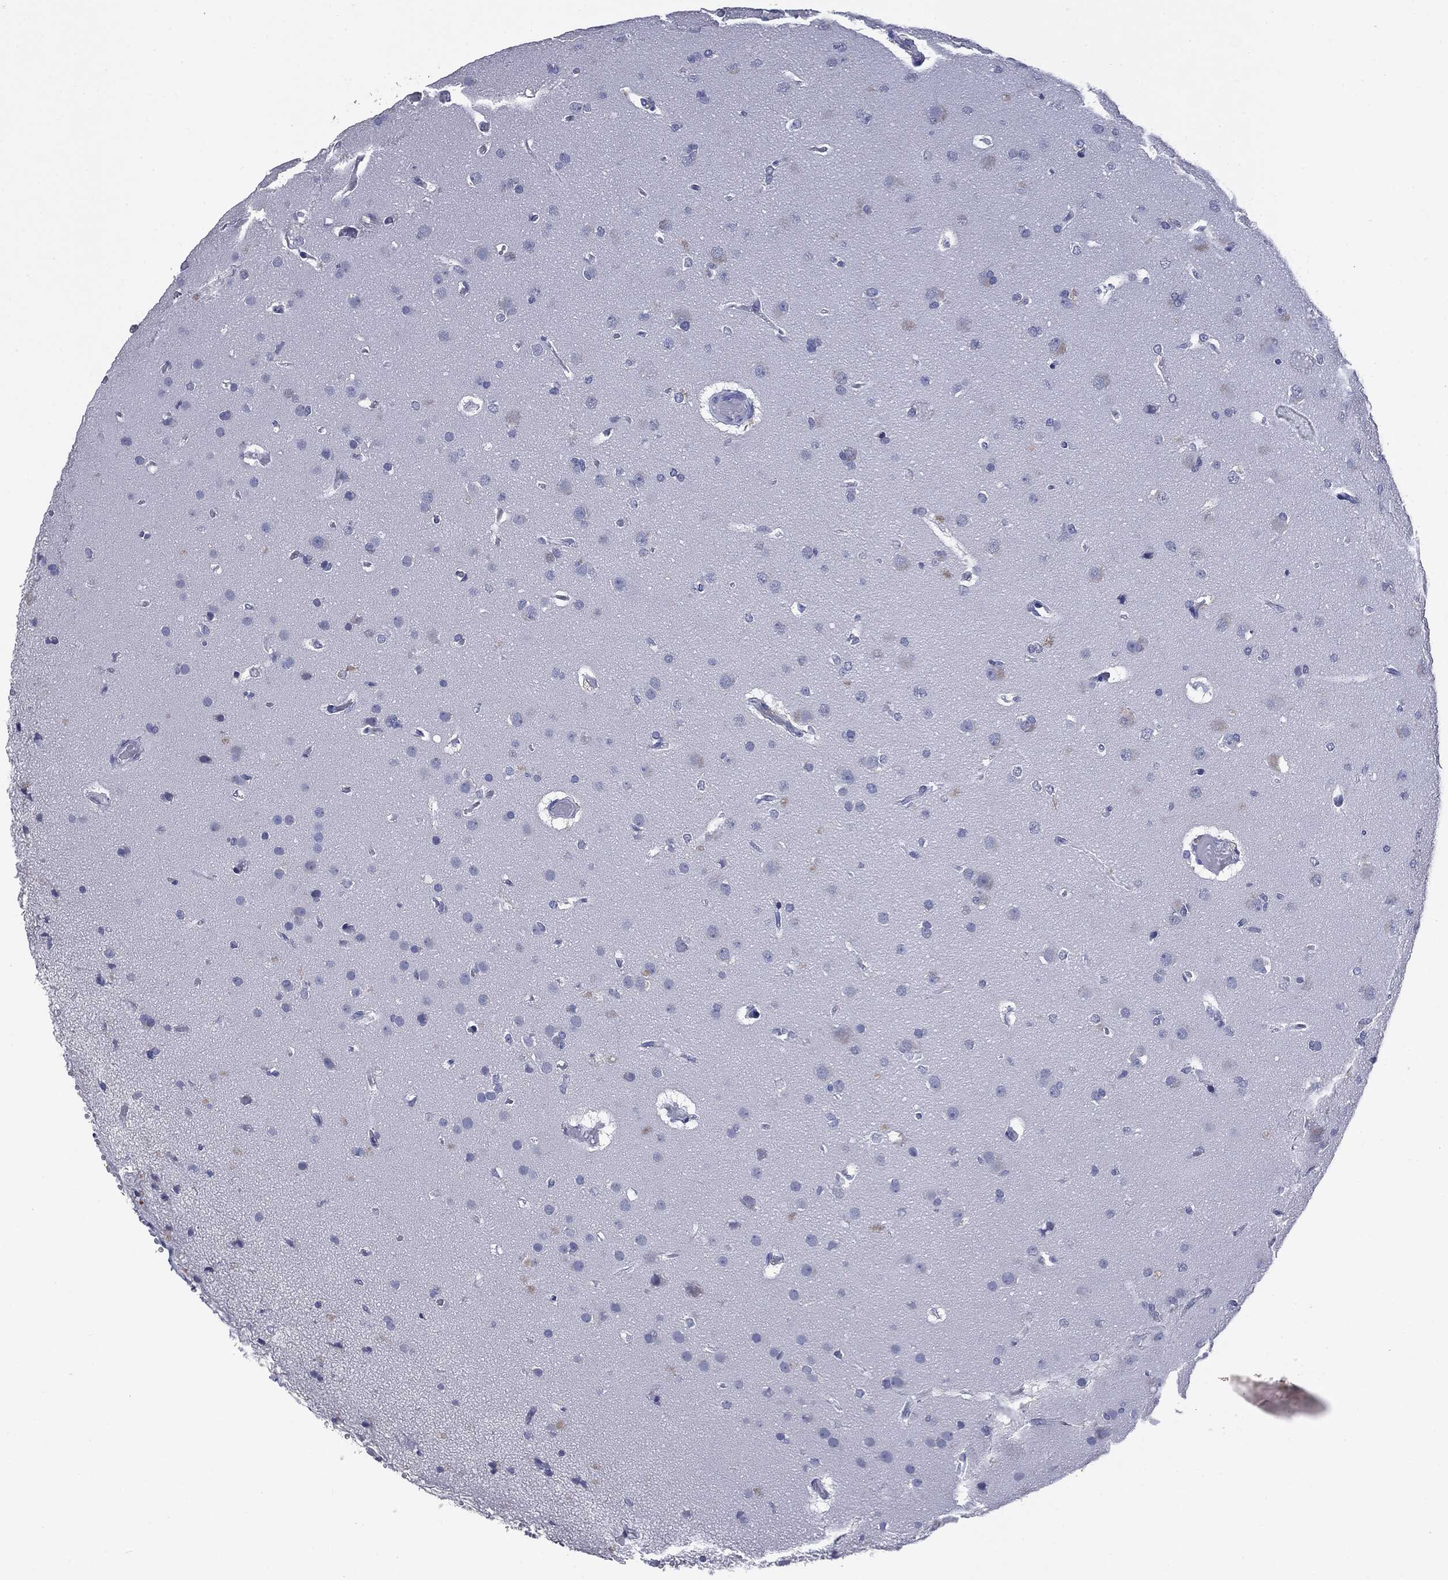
{"staining": {"intensity": "negative", "quantity": "none", "location": "none"}, "tissue": "glioma", "cell_type": "Tumor cells", "image_type": "cancer", "snomed": [{"axis": "morphology", "description": "Glioma, malignant, NOS"}, {"axis": "topography", "description": "Cerebral cortex"}], "caption": "A high-resolution image shows immunohistochemistry (IHC) staining of malignant glioma, which demonstrates no significant expression in tumor cells.", "gene": "TSHB", "patient": {"sex": "male", "age": 58}}